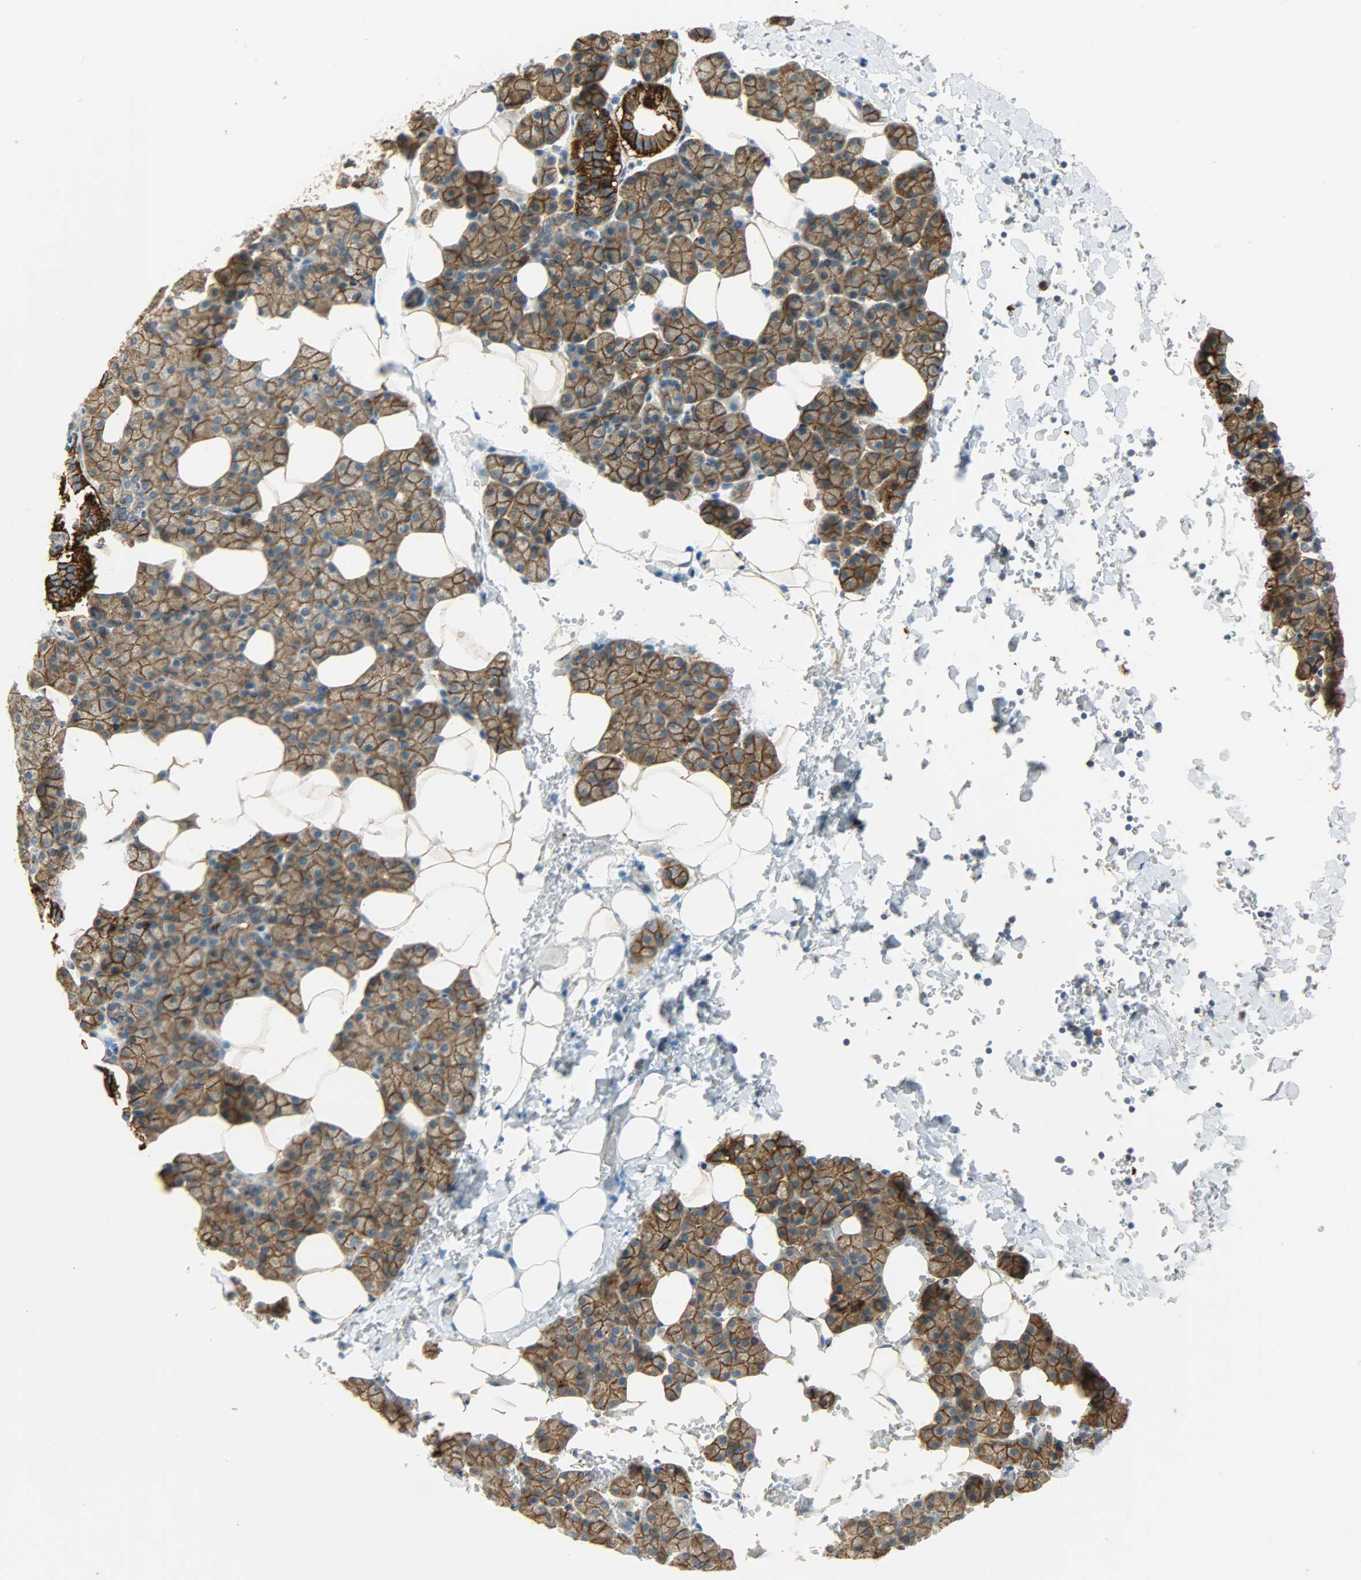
{"staining": {"intensity": "strong", "quantity": ">75%", "location": "cytoplasmic/membranous"}, "tissue": "salivary gland", "cell_type": "Glandular cells", "image_type": "normal", "snomed": [{"axis": "morphology", "description": "Normal tissue, NOS"}, {"axis": "topography", "description": "Lymph node"}, {"axis": "topography", "description": "Salivary gland"}], "caption": "Immunohistochemistry (IHC) (DAB) staining of unremarkable salivary gland exhibits strong cytoplasmic/membranous protein positivity in about >75% of glandular cells.", "gene": "DSG2", "patient": {"sex": "male", "age": 8}}